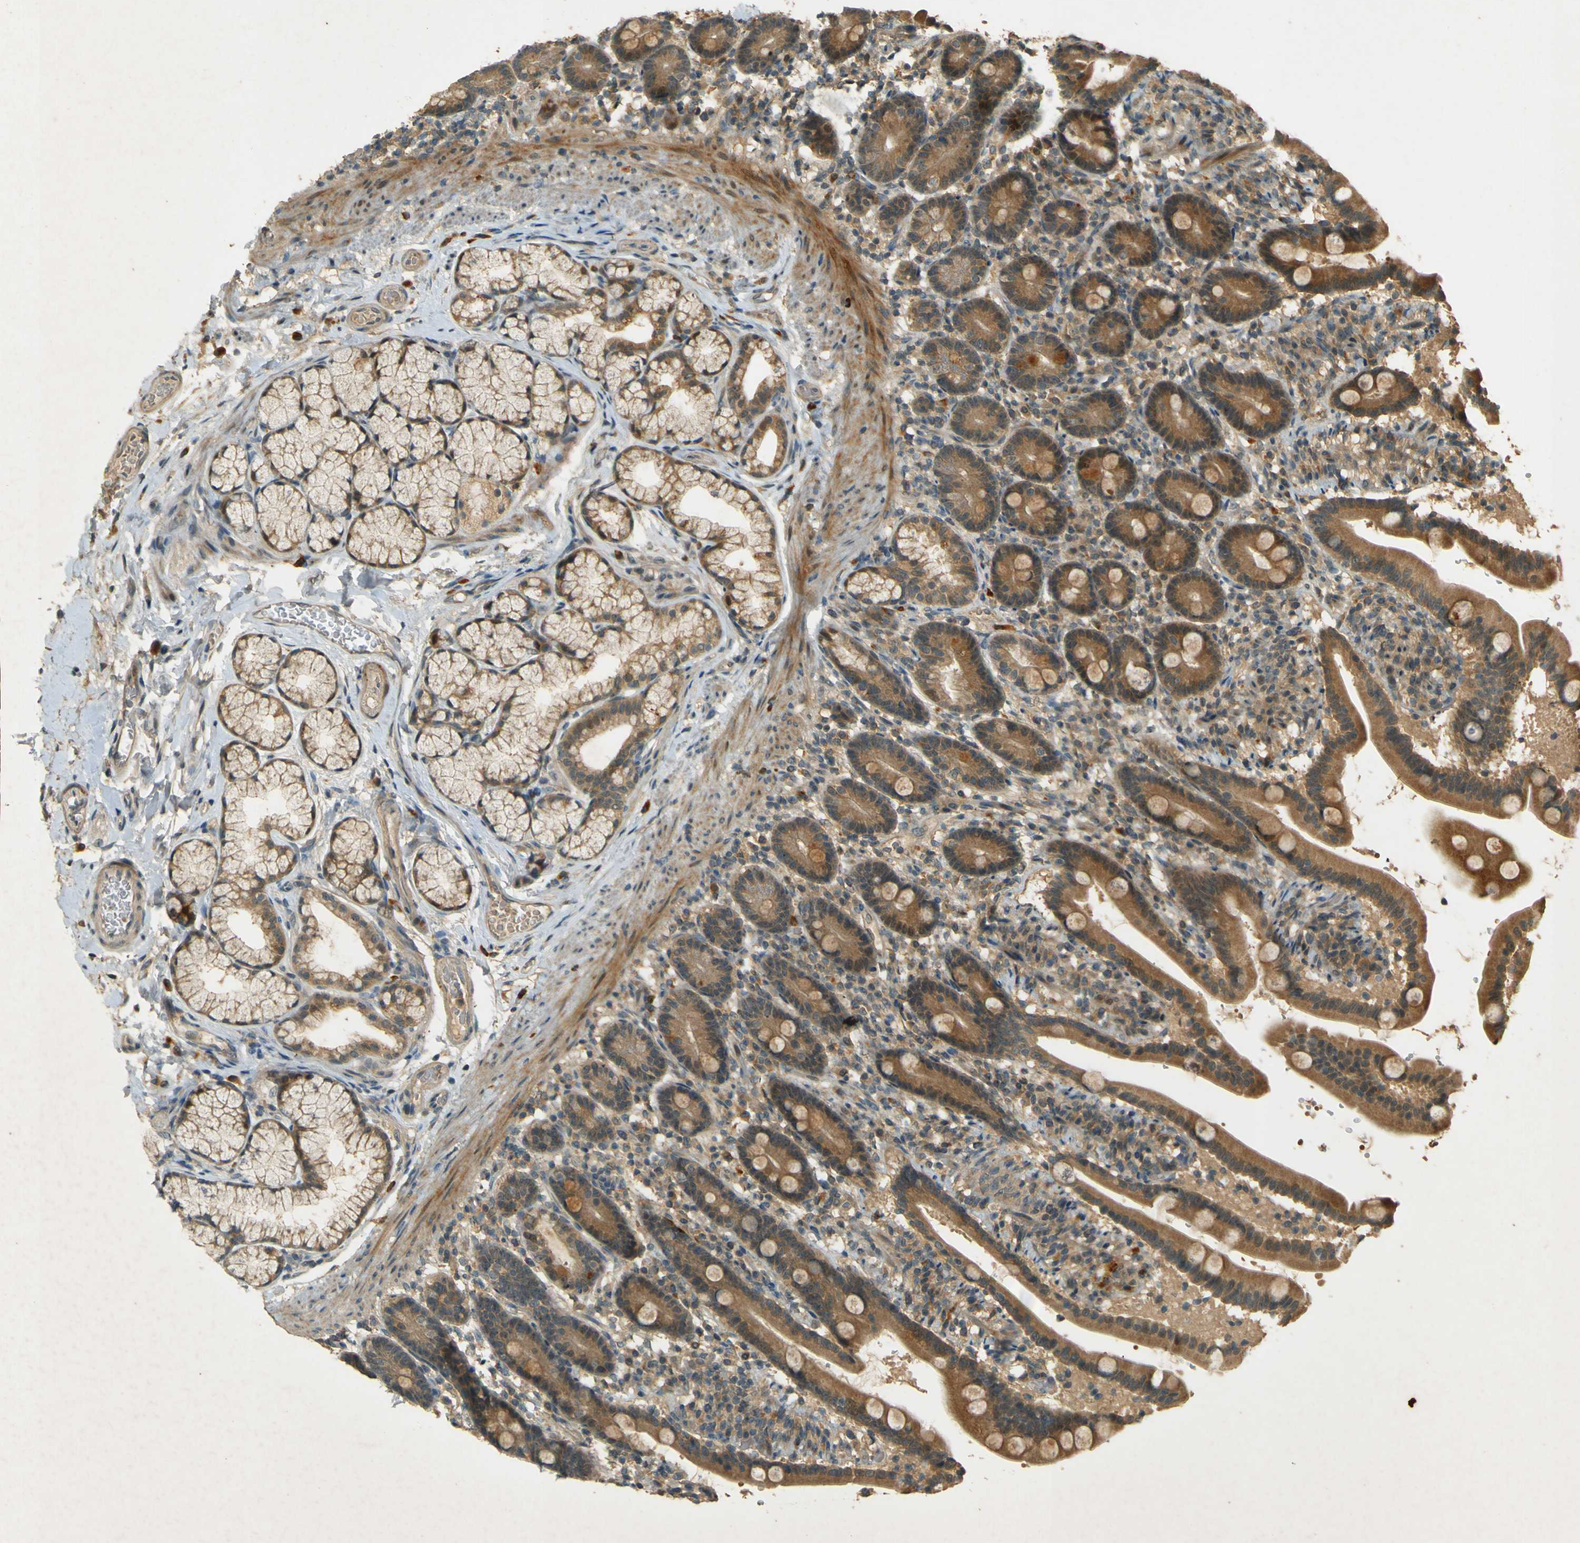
{"staining": {"intensity": "moderate", "quantity": ">75%", "location": "cytoplasmic/membranous"}, "tissue": "duodenum", "cell_type": "Glandular cells", "image_type": "normal", "snomed": [{"axis": "morphology", "description": "Normal tissue, NOS"}, {"axis": "topography", "description": "Duodenum"}], "caption": "This photomicrograph displays IHC staining of normal human duodenum, with medium moderate cytoplasmic/membranous expression in about >75% of glandular cells.", "gene": "MPDZ", "patient": {"sex": "male", "age": 54}}